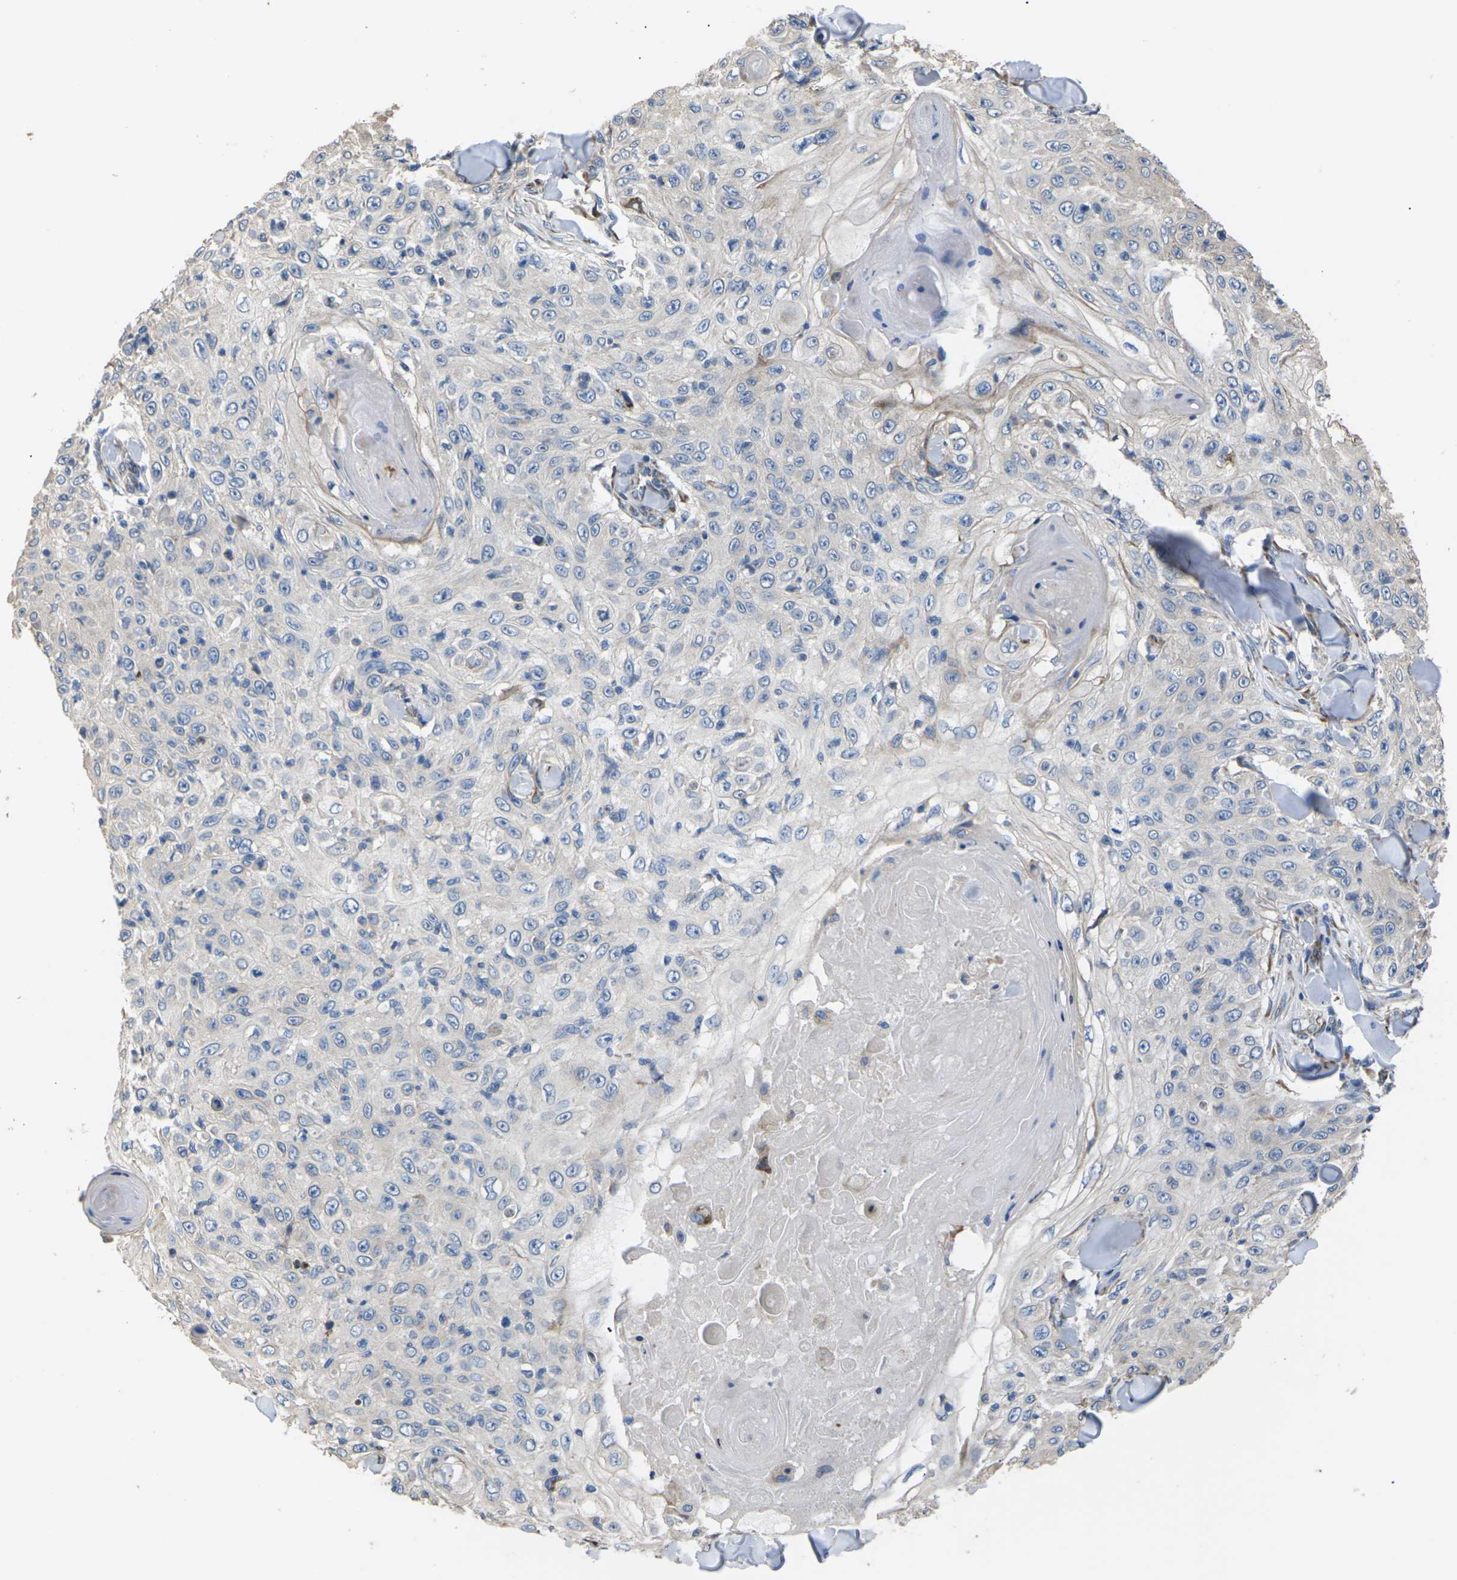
{"staining": {"intensity": "negative", "quantity": "none", "location": "none"}, "tissue": "skin cancer", "cell_type": "Tumor cells", "image_type": "cancer", "snomed": [{"axis": "morphology", "description": "Squamous cell carcinoma, NOS"}, {"axis": "topography", "description": "Skin"}], "caption": "Protein analysis of squamous cell carcinoma (skin) demonstrates no significant expression in tumor cells.", "gene": "KLHDC8B", "patient": {"sex": "male", "age": 86}}